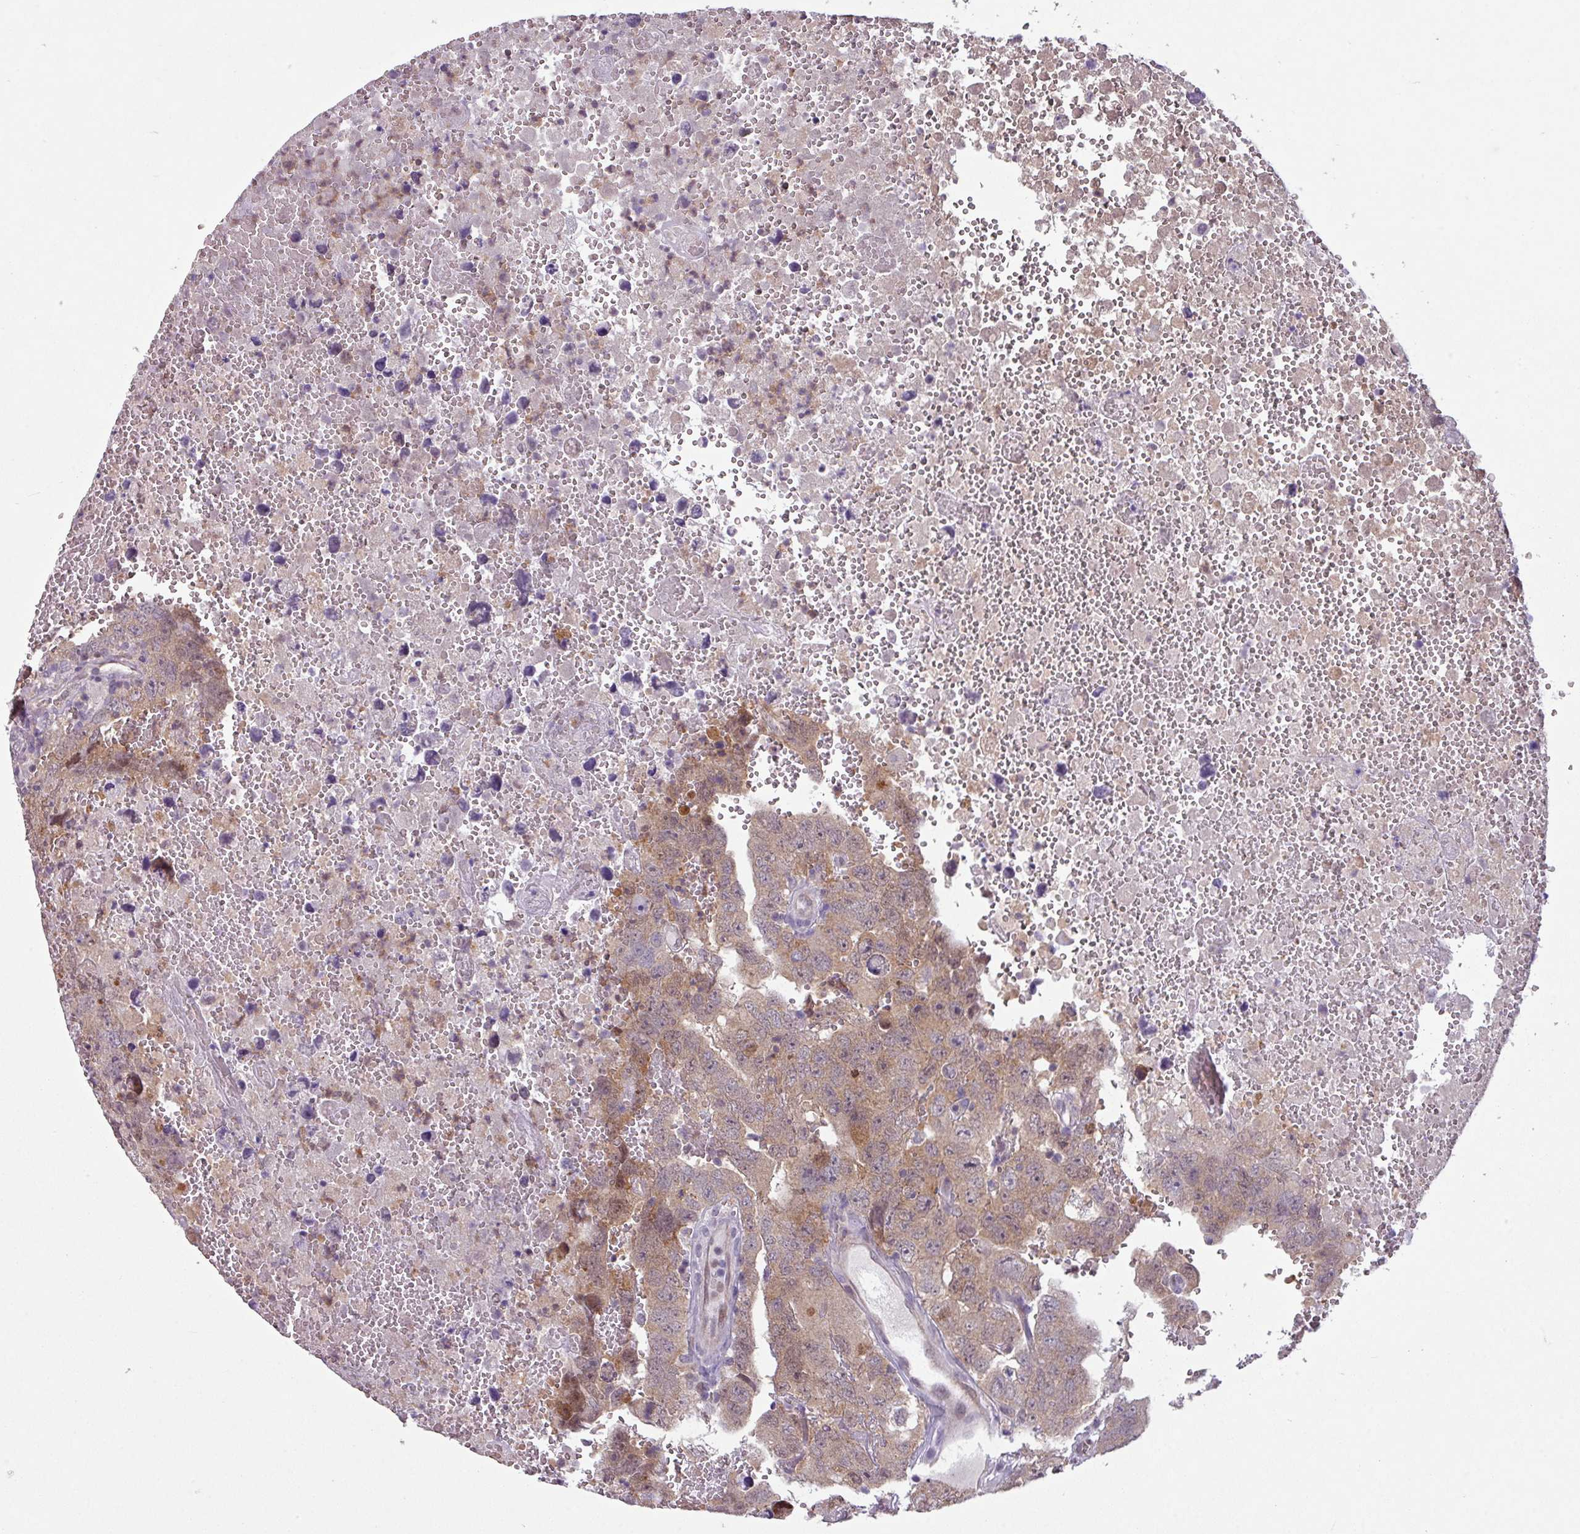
{"staining": {"intensity": "moderate", "quantity": ">75%", "location": "cytoplasmic/membranous"}, "tissue": "testis cancer", "cell_type": "Tumor cells", "image_type": "cancer", "snomed": [{"axis": "morphology", "description": "Carcinoma, Embryonal, NOS"}, {"axis": "topography", "description": "Testis"}], "caption": "Immunohistochemistry (DAB) staining of human testis embryonal carcinoma shows moderate cytoplasmic/membranous protein expression in about >75% of tumor cells.", "gene": "TTLL12", "patient": {"sex": "male", "age": 45}}